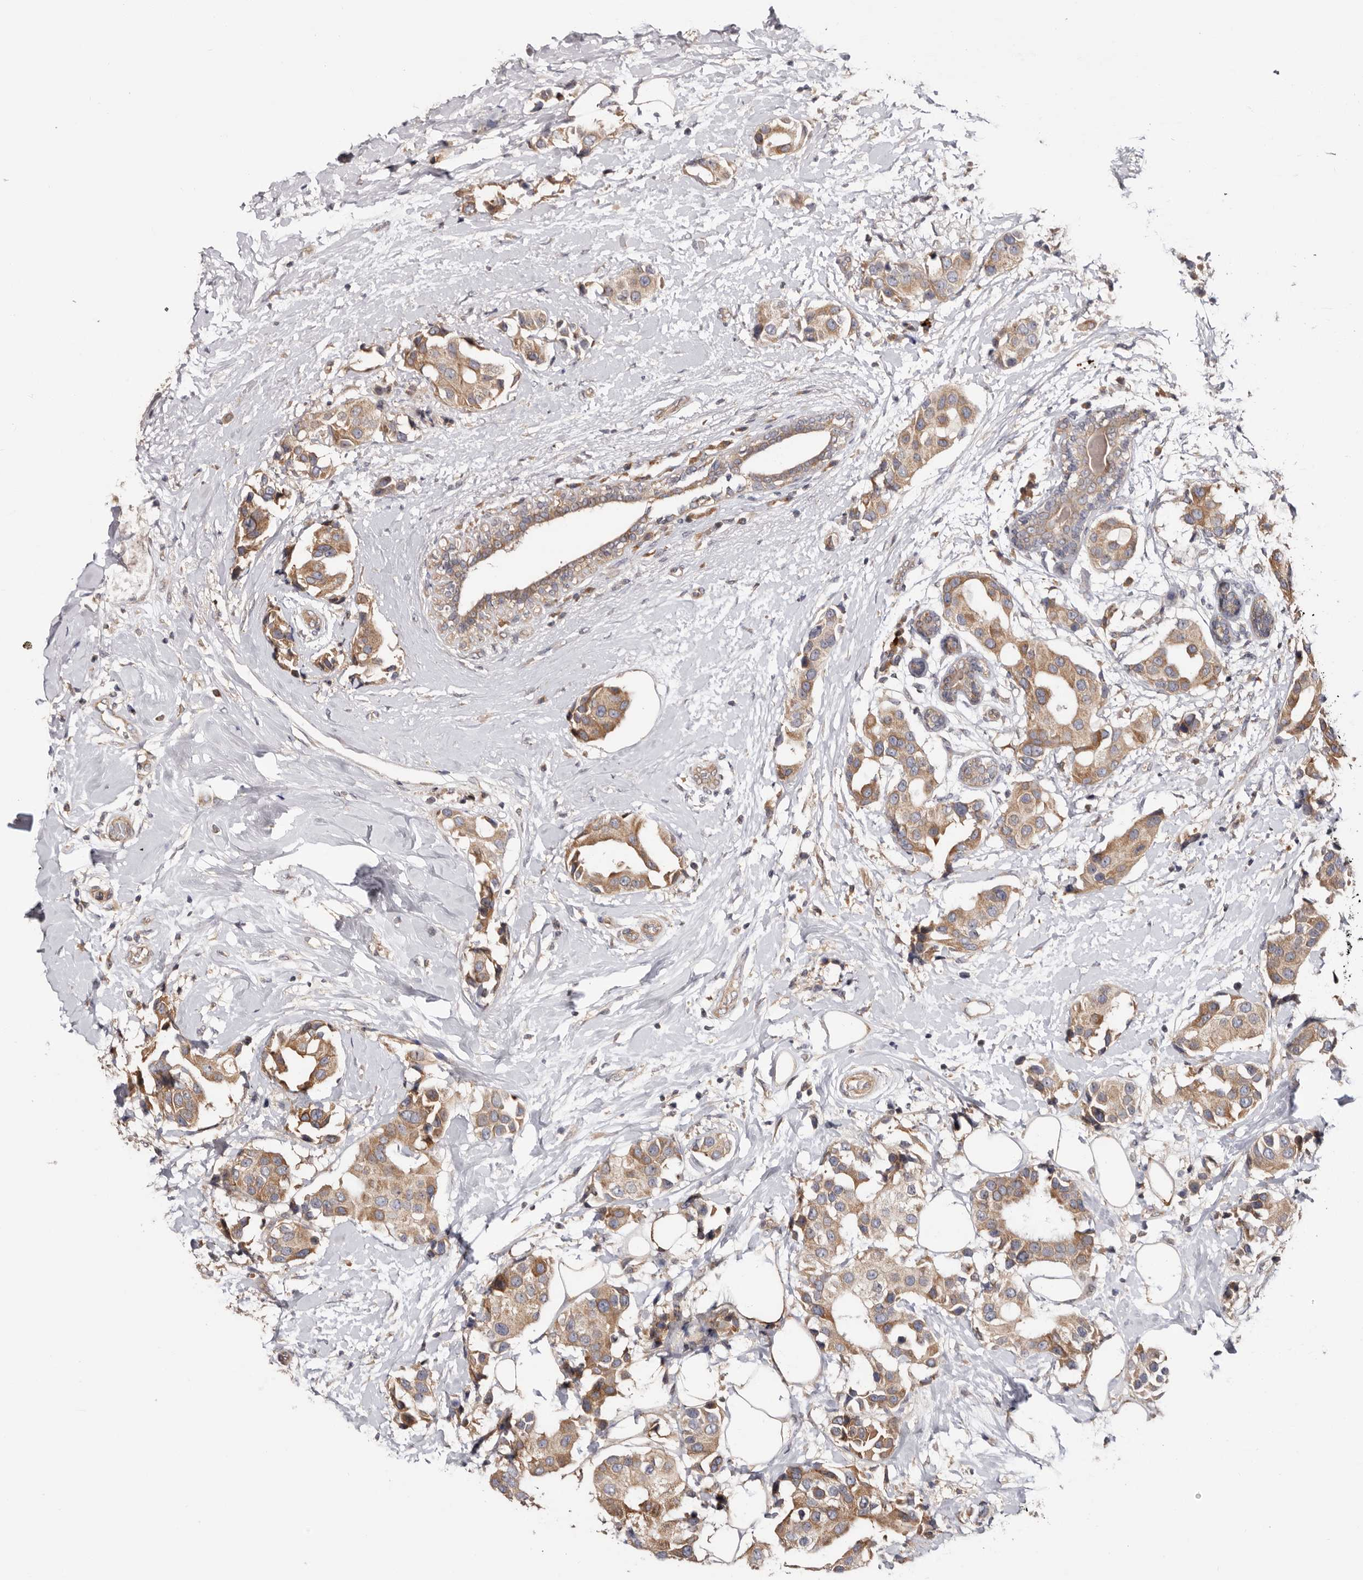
{"staining": {"intensity": "moderate", "quantity": ">75%", "location": "cytoplasmic/membranous"}, "tissue": "breast cancer", "cell_type": "Tumor cells", "image_type": "cancer", "snomed": [{"axis": "morphology", "description": "Normal tissue, NOS"}, {"axis": "morphology", "description": "Duct carcinoma"}, {"axis": "topography", "description": "Breast"}], "caption": "High-magnification brightfield microscopy of breast cancer stained with DAB (brown) and counterstained with hematoxylin (blue). tumor cells exhibit moderate cytoplasmic/membranous staining is identified in approximately>75% of cells.", "gene": "TMUB1", "patient": {"sex": "female", "age": 39}}